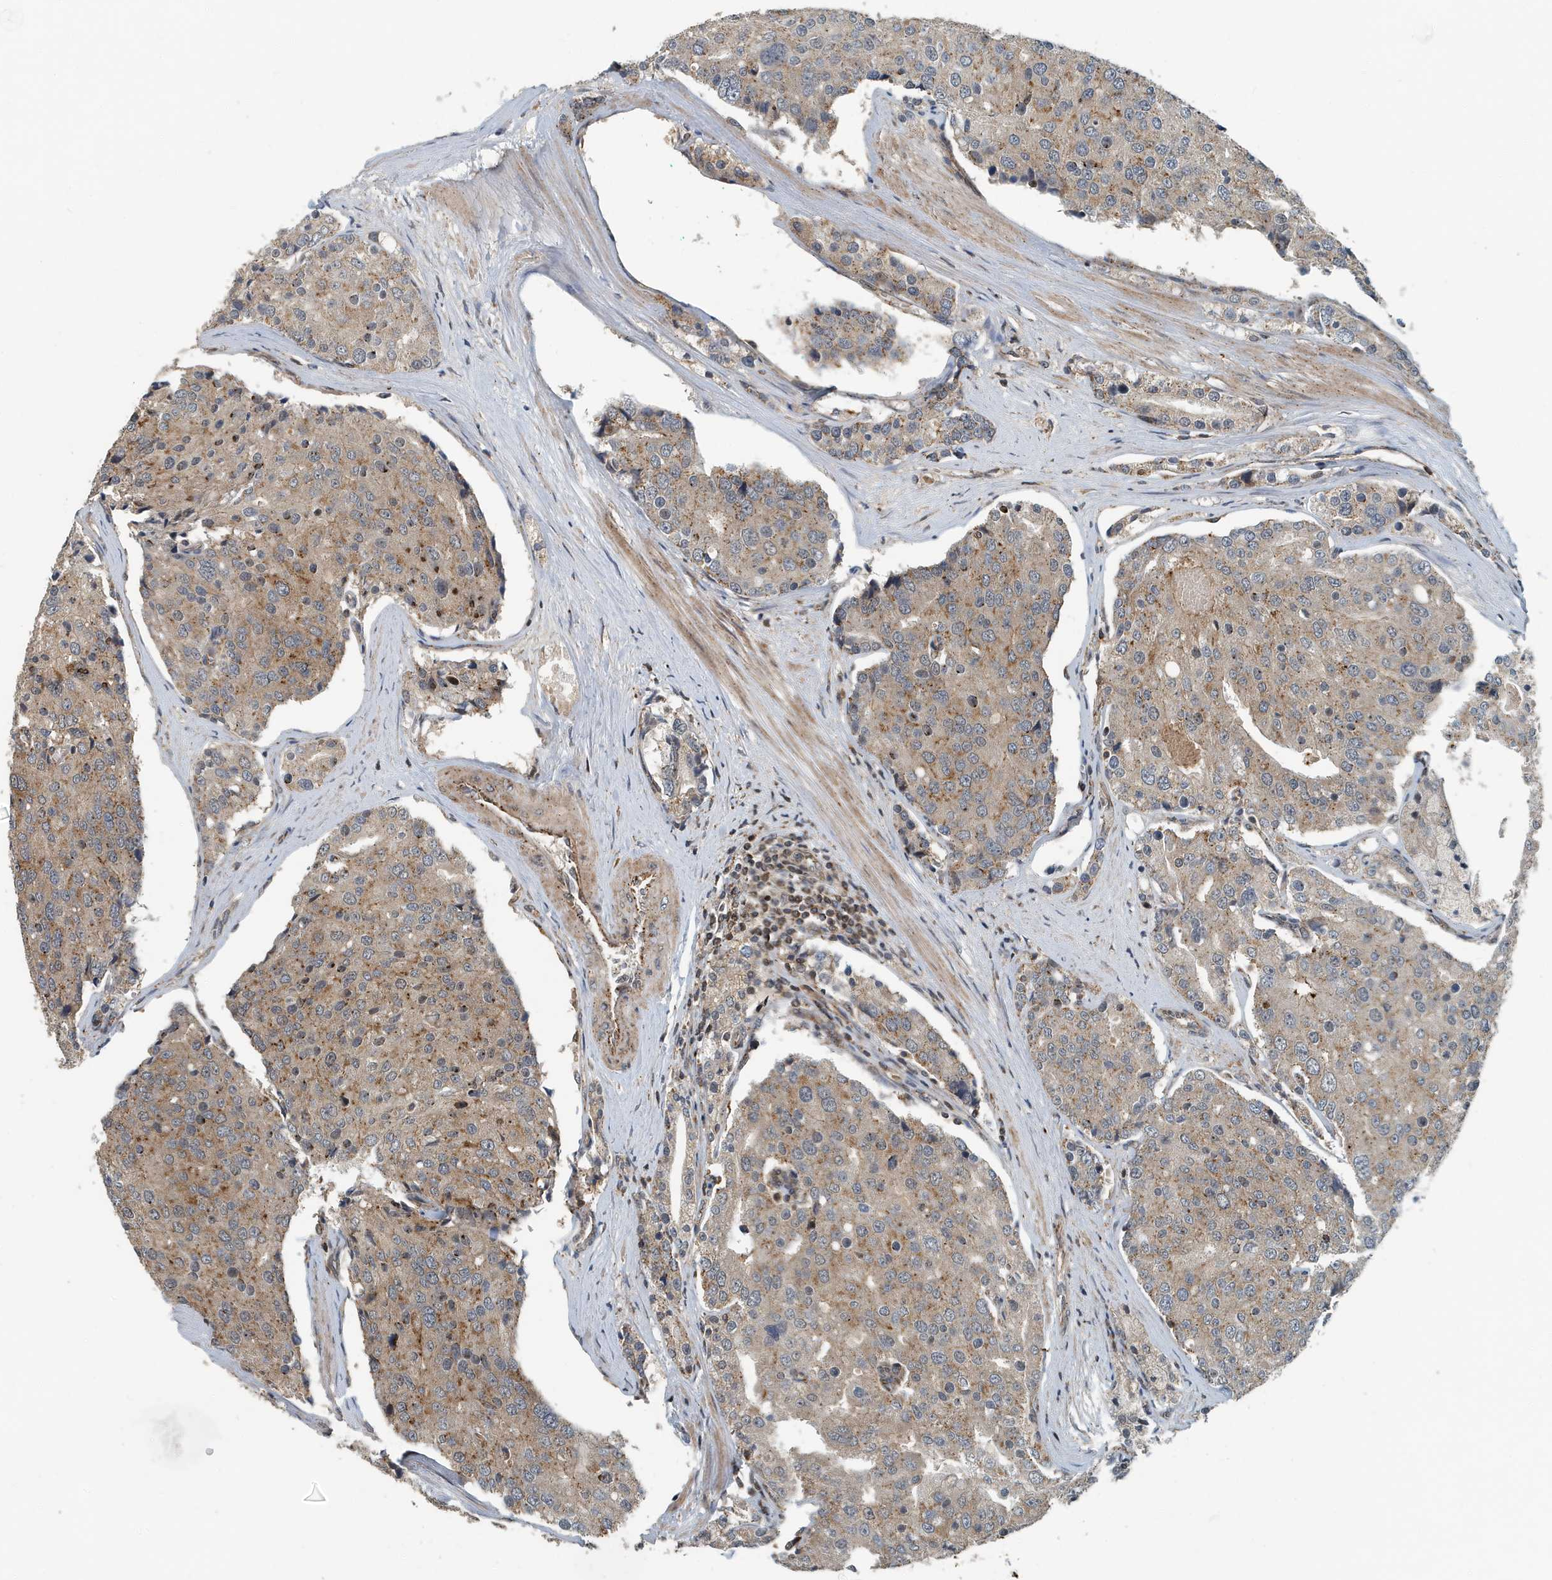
{"staining": {"intensity": "moderate", "quantity": "25%-75%", "location": "cytoplasmic/membranous"}, "tissue": "prostate cancer", "cell_type": "Tumor cells", "image_type": "cancer", "snomed": [{"axis": "morphology", "description": "Adenocarcinoma, High grade"}, {"axis": "topography", "description": "Prostate"}], "caption": "Protein staining displays moderate cytoplasmic/membranous staining in approximately 25%-75% of tumor cells in prostate adenocarcinoma (high-grade).", "gene": "KIF15", "patient": {"sex": "male", "age": 50}}